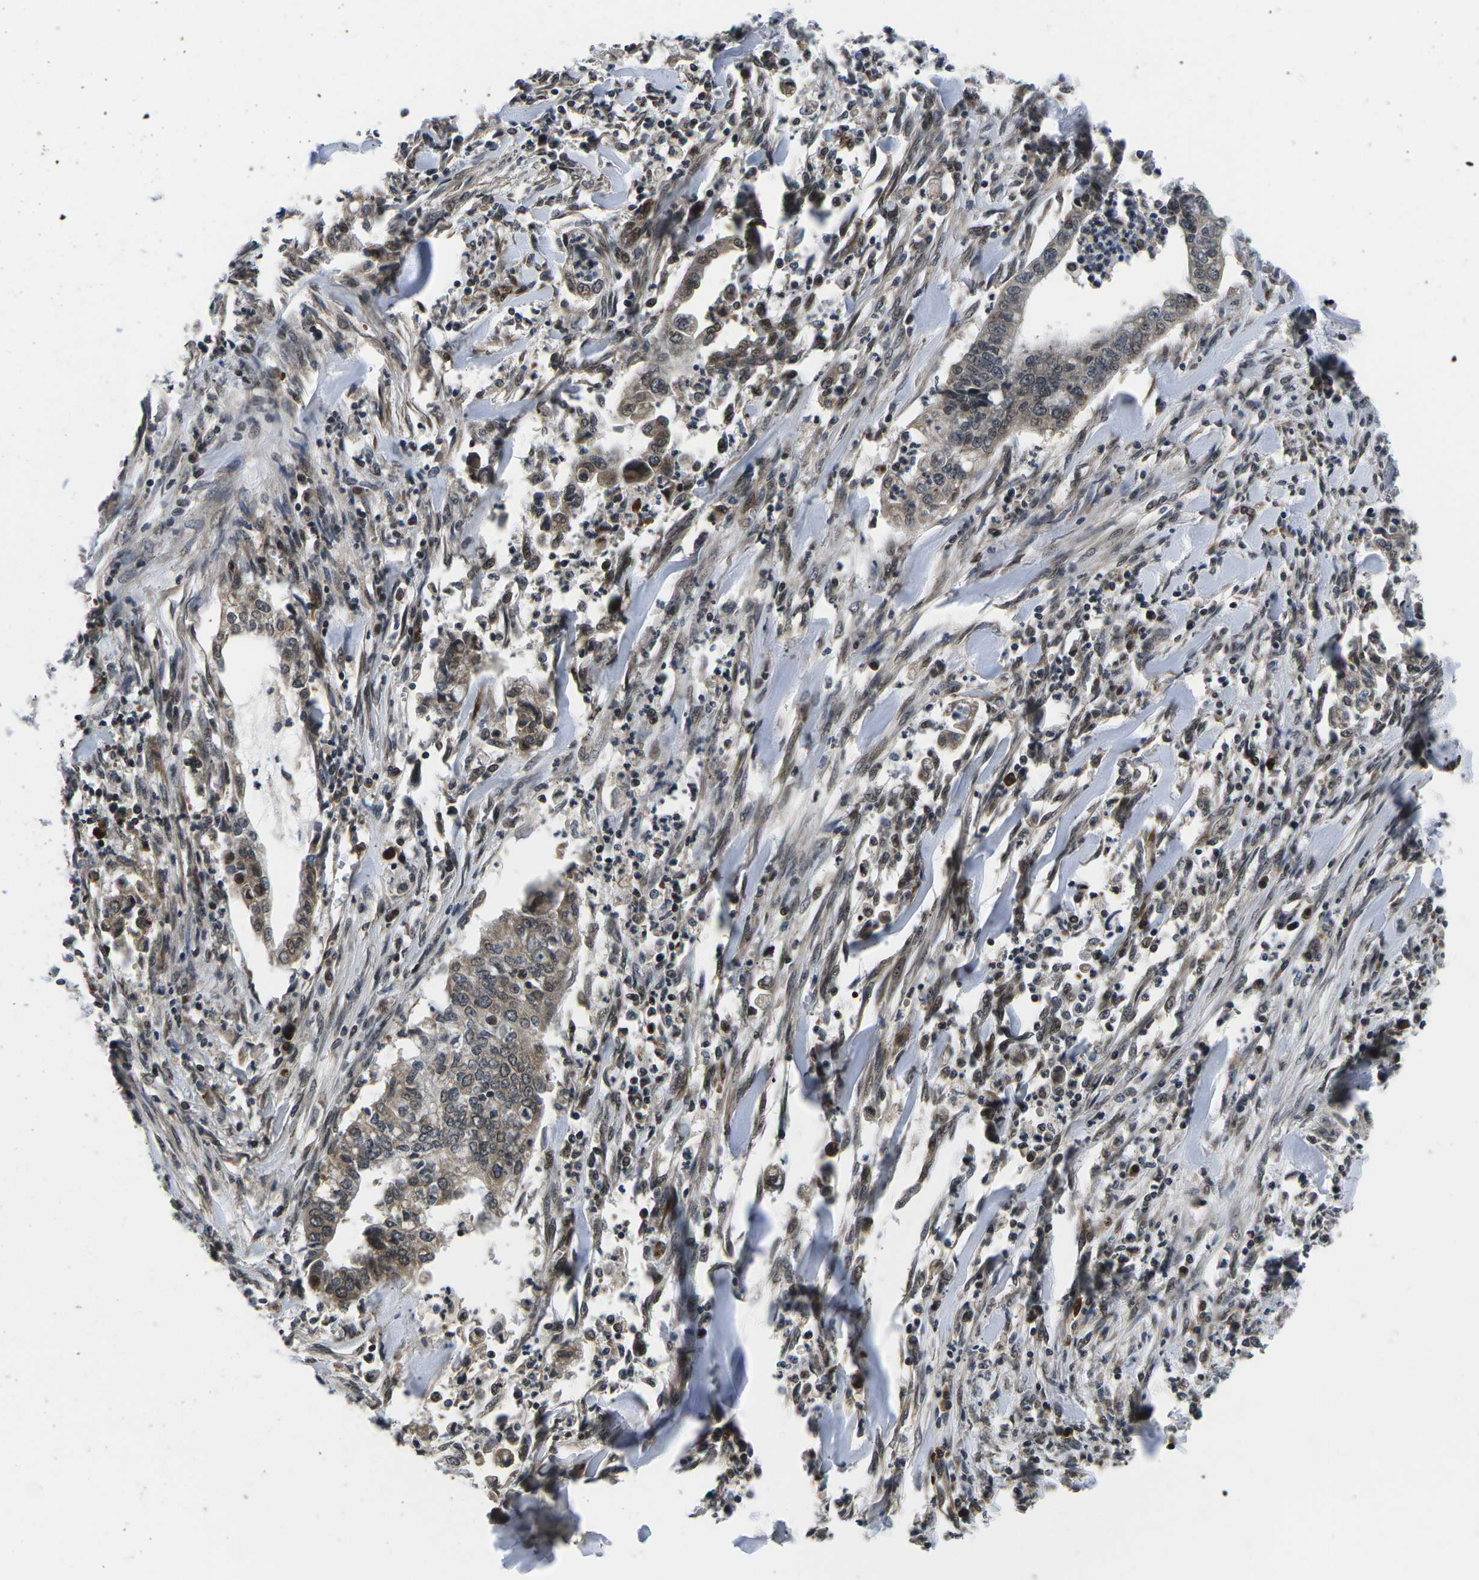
{"staining": {"intensity": "moderate", "quantity": ">75%", "location": "cytoplasmic/membranous,nuclear"}, "tissue": "cervical cancer", "cell_type": "Tumor cells", "image_type": "cancer", "snomed": [{"axis": "morphology", "description": "Adenocarcinoma, NOS"}, {"axis": "topography", "description": "Cervix"}], "caption": "Immunohistochemistry (IHC) (DAB) staining of cervical cancer (adenocarcinoma) reveals moderate cytoplasmic/membranous and nuclear protein staining in approximately >75% of tumor cells.", "gene": "CCNE1", "patient": {"sex": "female", "age": 44}}